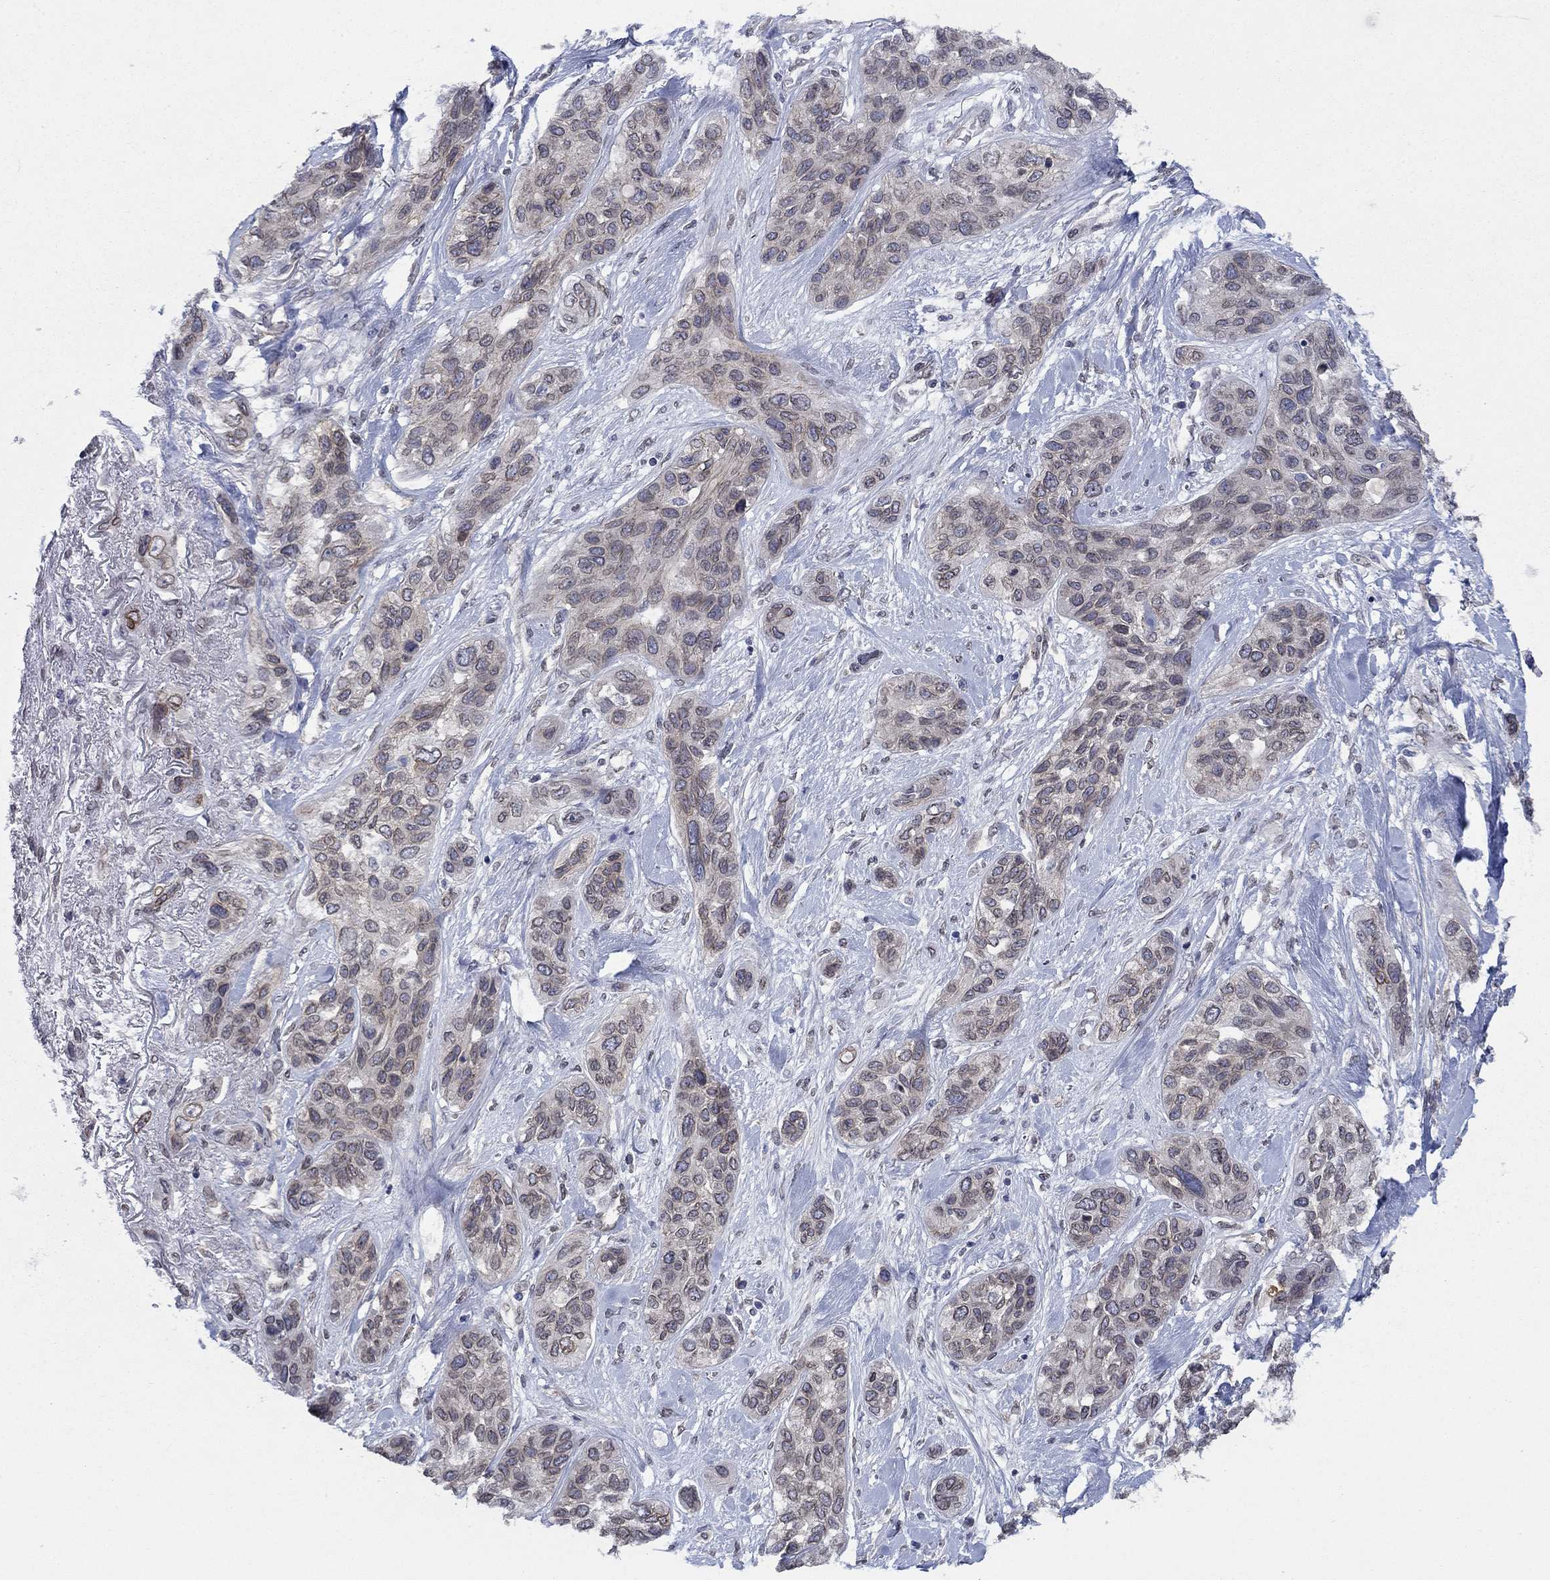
{"staining": {"intensity": "negative", "quantity": "none", "location": "none"}, "tissue": "lung cancer", "cell_type": "Tumor cells", "image_type": "cancer", "snomed": [{"axis": "morphology", "description": "Squamous cell carcinoma, NOS"}, {"axis": "topography", "description": "Lung"}], "caption": "IHC image of squamous cell carcinoma (lung) stained for a protein (brown), which displays no positivity in tumor cells.", "gene": "EMC9", "patient": {"sex": "female", "age": 70}}